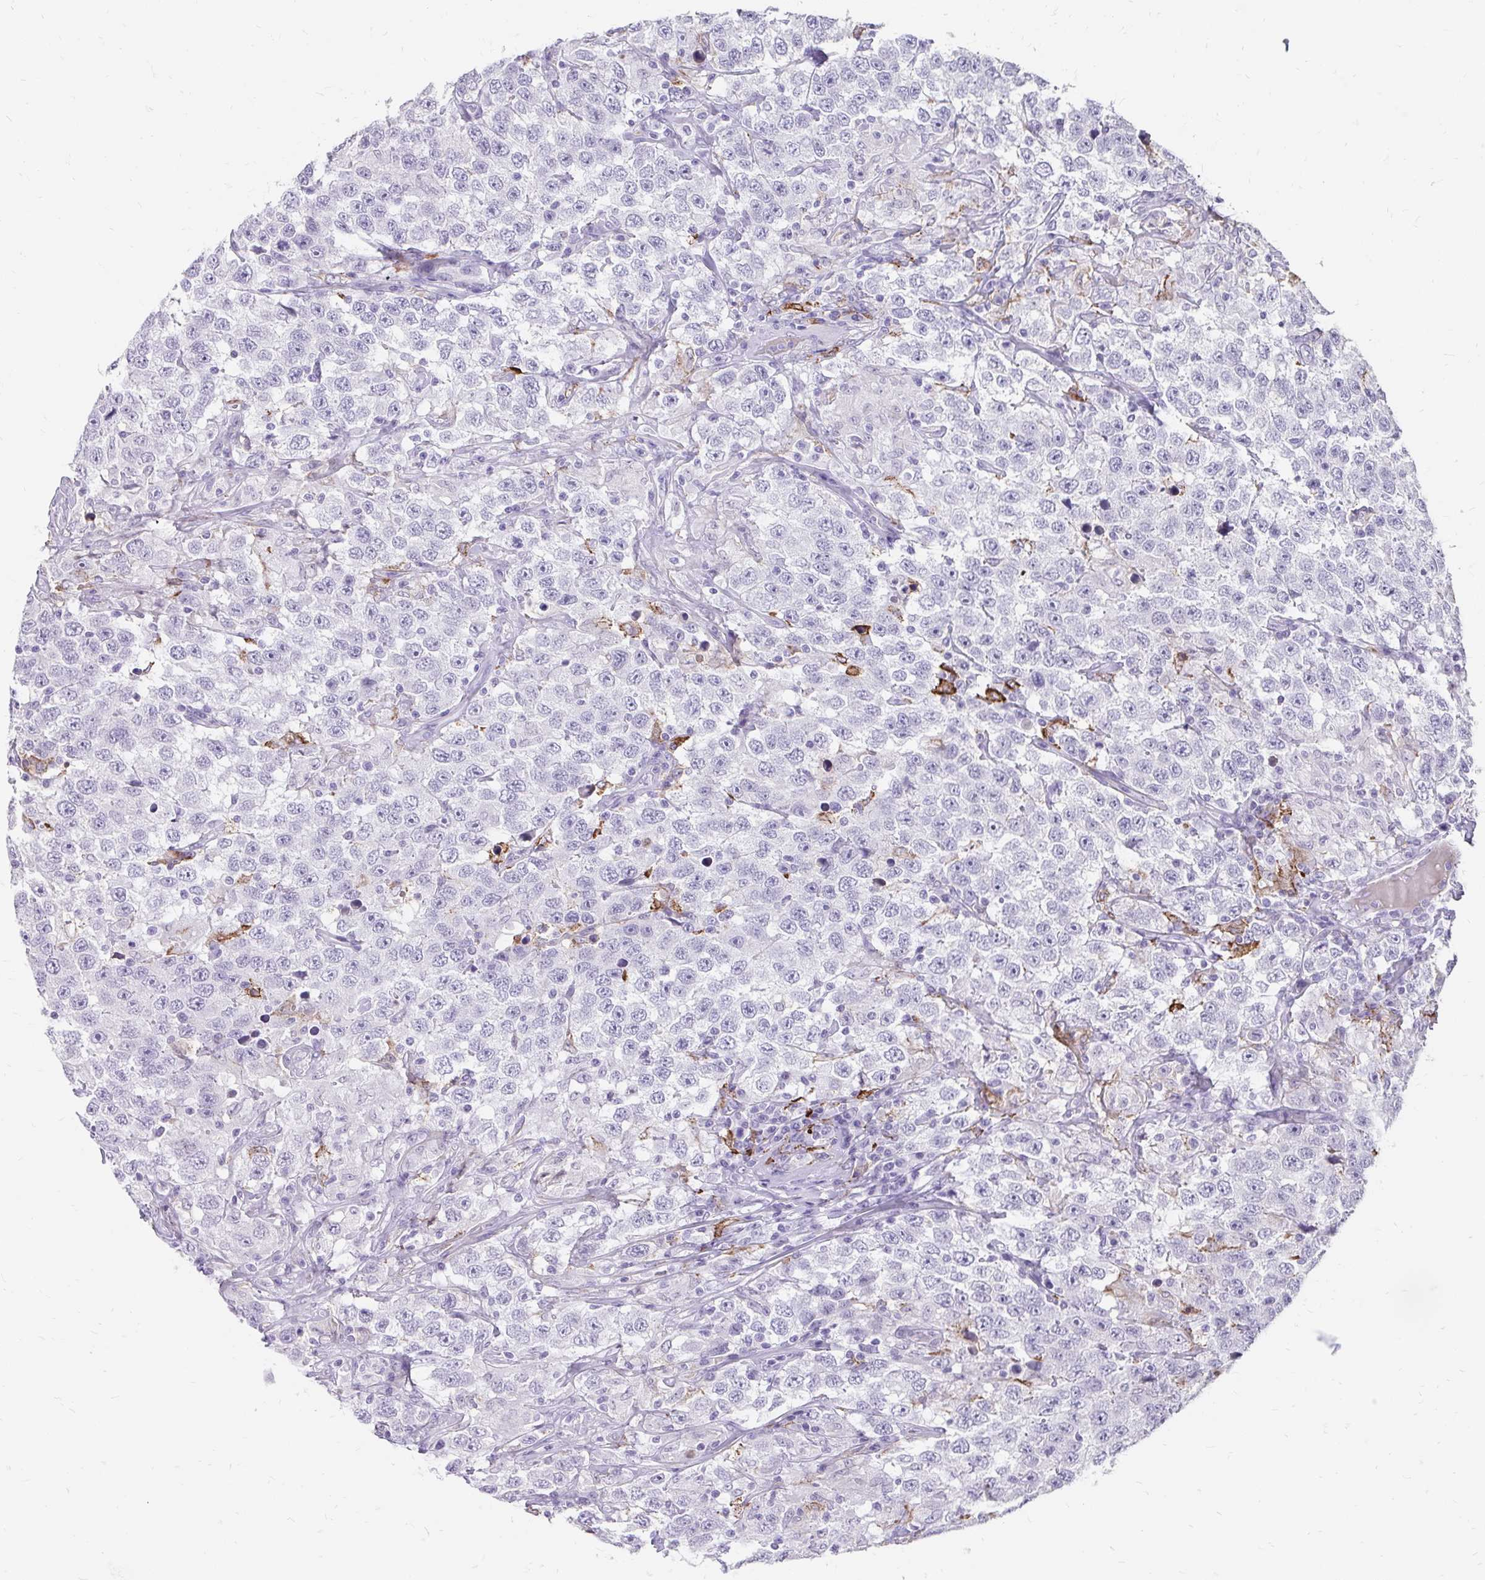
{"staining": {"intensity": "negative", "quantity": "none", "location": "none"}, "tissue": "testis cancer", "cell_type": "Tumor cells", "image_type": "cancer", "snomed": [{"axis": "morphology", "description": "Seminoma, NOS"}, {"axis": "topography", "description": "Testis"}], "caption": "Human seminoma (testis) stained for a protein using immunohistochemistry exhibits no staining in tumor cells.", "gene": "CD163", "patient": {"sex": "male", "age": 41}}